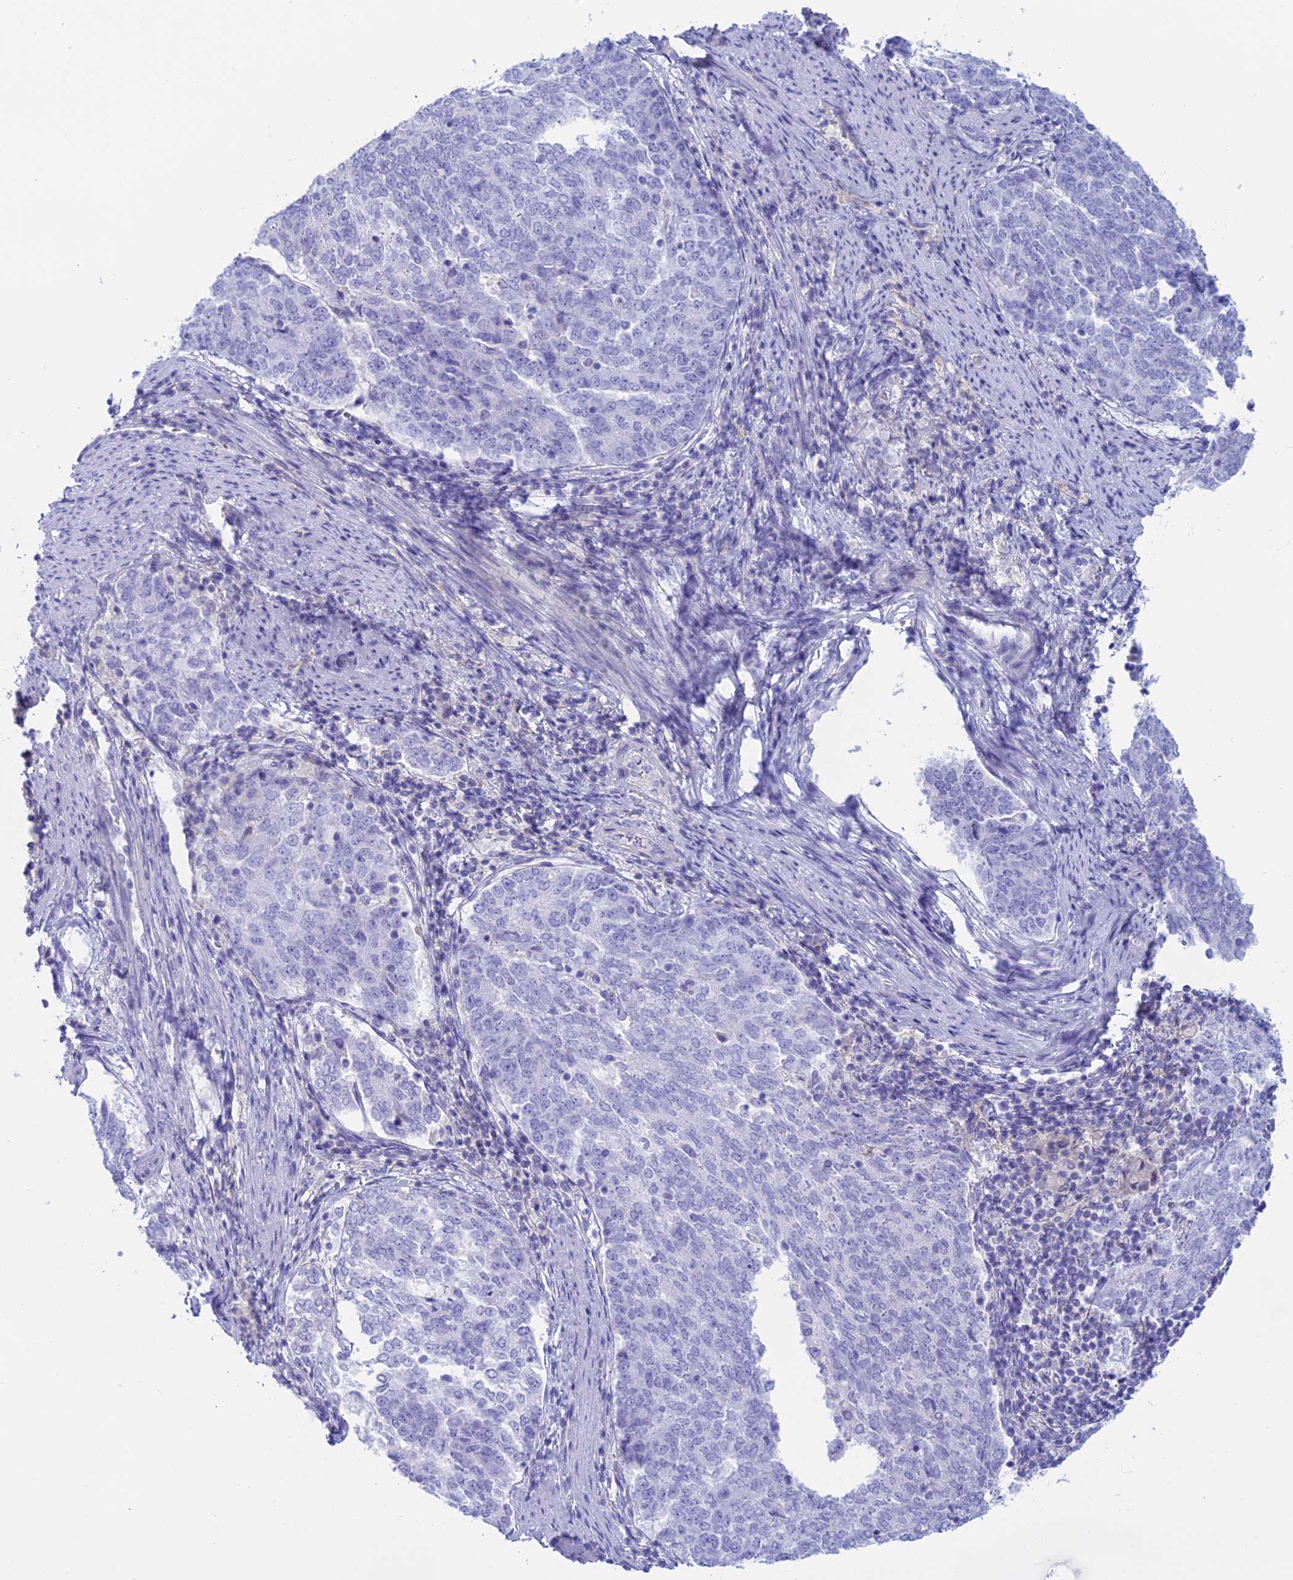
{"staining": {"intensity": "negative", "quantity": "none", "location": "none"}, "tissue": "endometrial cancer", "cell_type": "Tumor cells", "image_type": "cancer", "snomed": [{"axis": "morphology", "description": "Adenocarcinoma, NOS"}, {"axis": "topography", "description": "Endometrium"}], "caption": "Immunohistochemical staining of human endometrial adenocarcinoma displays no significant expression in tumor cells. Brightfield microscopy of immunohistochemistry stained with DAB (brown) and hematoxylin (blue), captured at high magnification.", "gene": "RP1", "patient": {"sex": "female", "age": 80}}